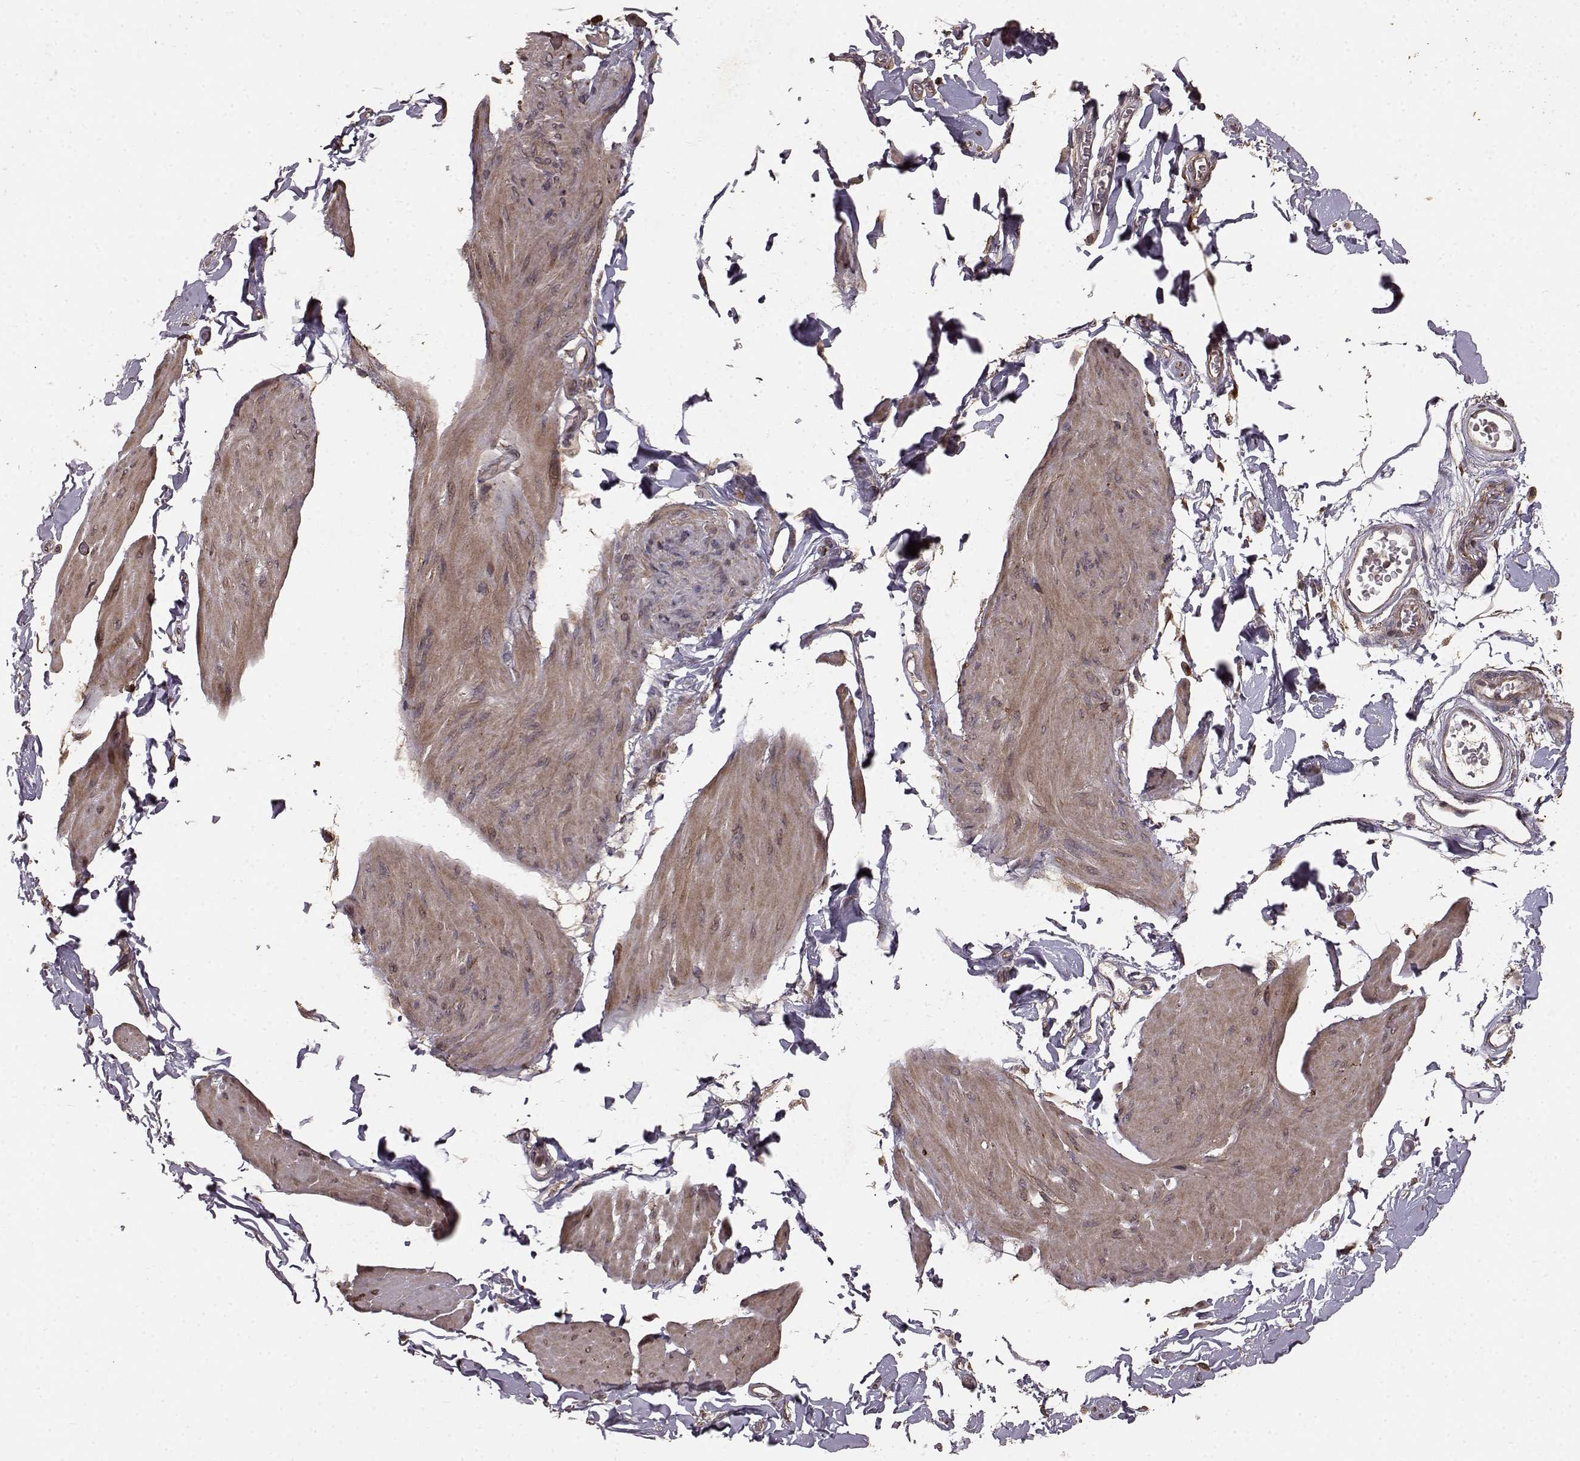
{"staining": {"intensity": "moderate", "quantity": "25%-75%", "location": "cytoplasmic/membranous"}, "tissue": "smooth muscle", "cell_type": "Smooth muscle cells", "image_type": "normal", "snomed": [{"axis": "morphology", "description": "Normal tissue, NOS"}, {"axis": "topography", "description": "Adipose tissue"}, {"axis": "topography", "description": "Smooth muscle"}, {"axis": "topography", "description": "Peripheral nerve tissue"}], "caption": "Immunohistochemistry (IHC) staining of benign smooth muscle, which demonstrates medium levels of moderate cytoplasmic/membranous staining in approximately 25%-75% of smooth muscle cells indicating moderate cytoplasmic/membranous protein positivity. The staining was performed using DAB (3,3'-diaminobenzidine) (brown) for protein detection and nuclei were counterstained in hematoxylin (blue).", "gene": "USP15", "patient": {"sex": "male", "age": 83}}